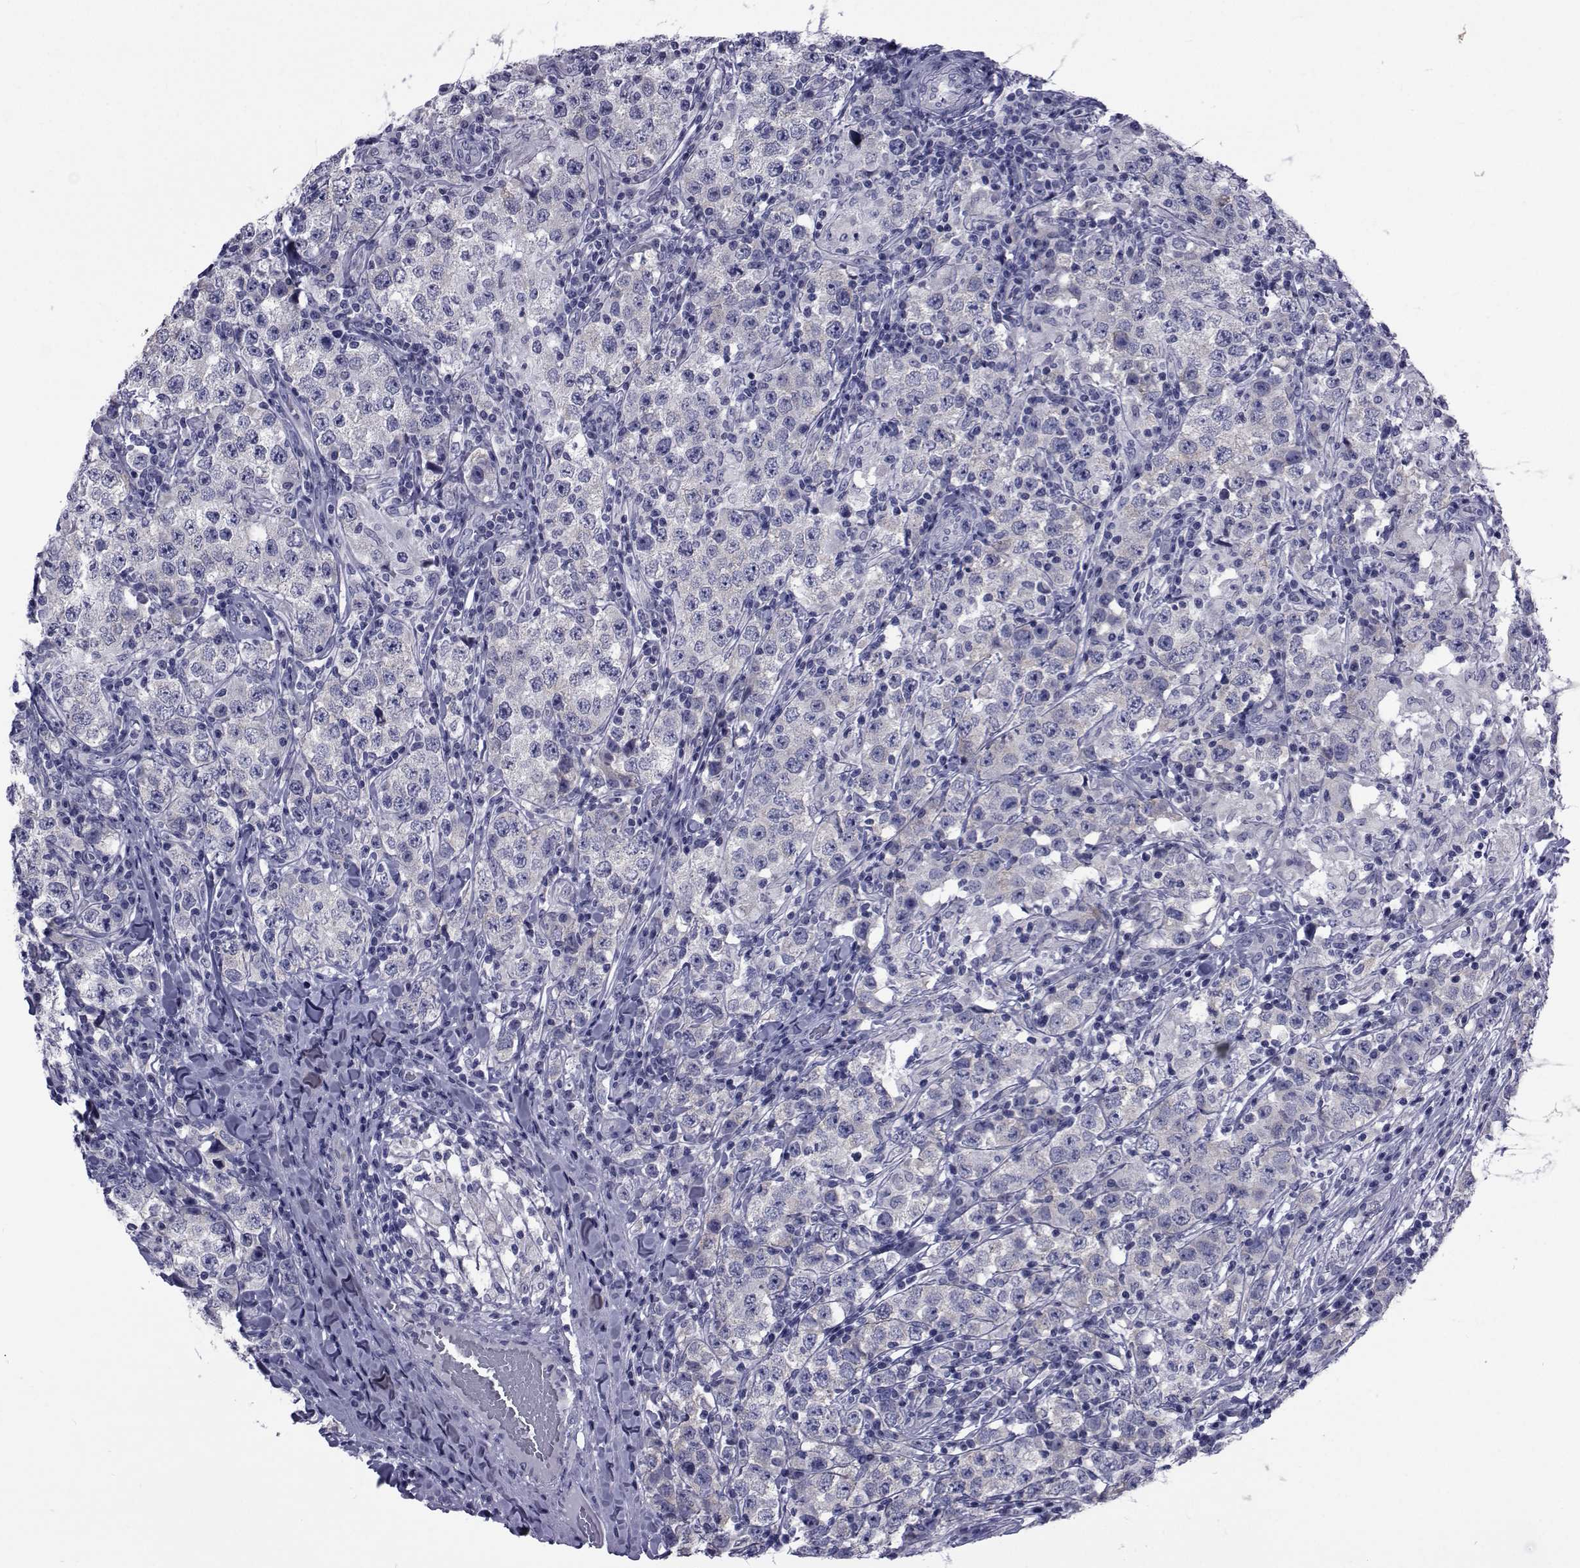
{"staining": {"intensity": "negative", "quantity": "none", "location": "none"}, "tissue": "testis cancer", "cell_type": "Tumor cells", "image_type": "cancer", "snomed": [{"axis": "morphology", "description": "Seminoma, NOS"}, {"axis": "morphology", "description": "Carcinoma, Embryonal, NOS"}, {"axis": "topography", "description": "Testis"}], "caption": "Tumor cells show no significant protein positivity in testis seminoma.", "gene": "GKAP1", "patient": {"sex": "male", "age": 41}}